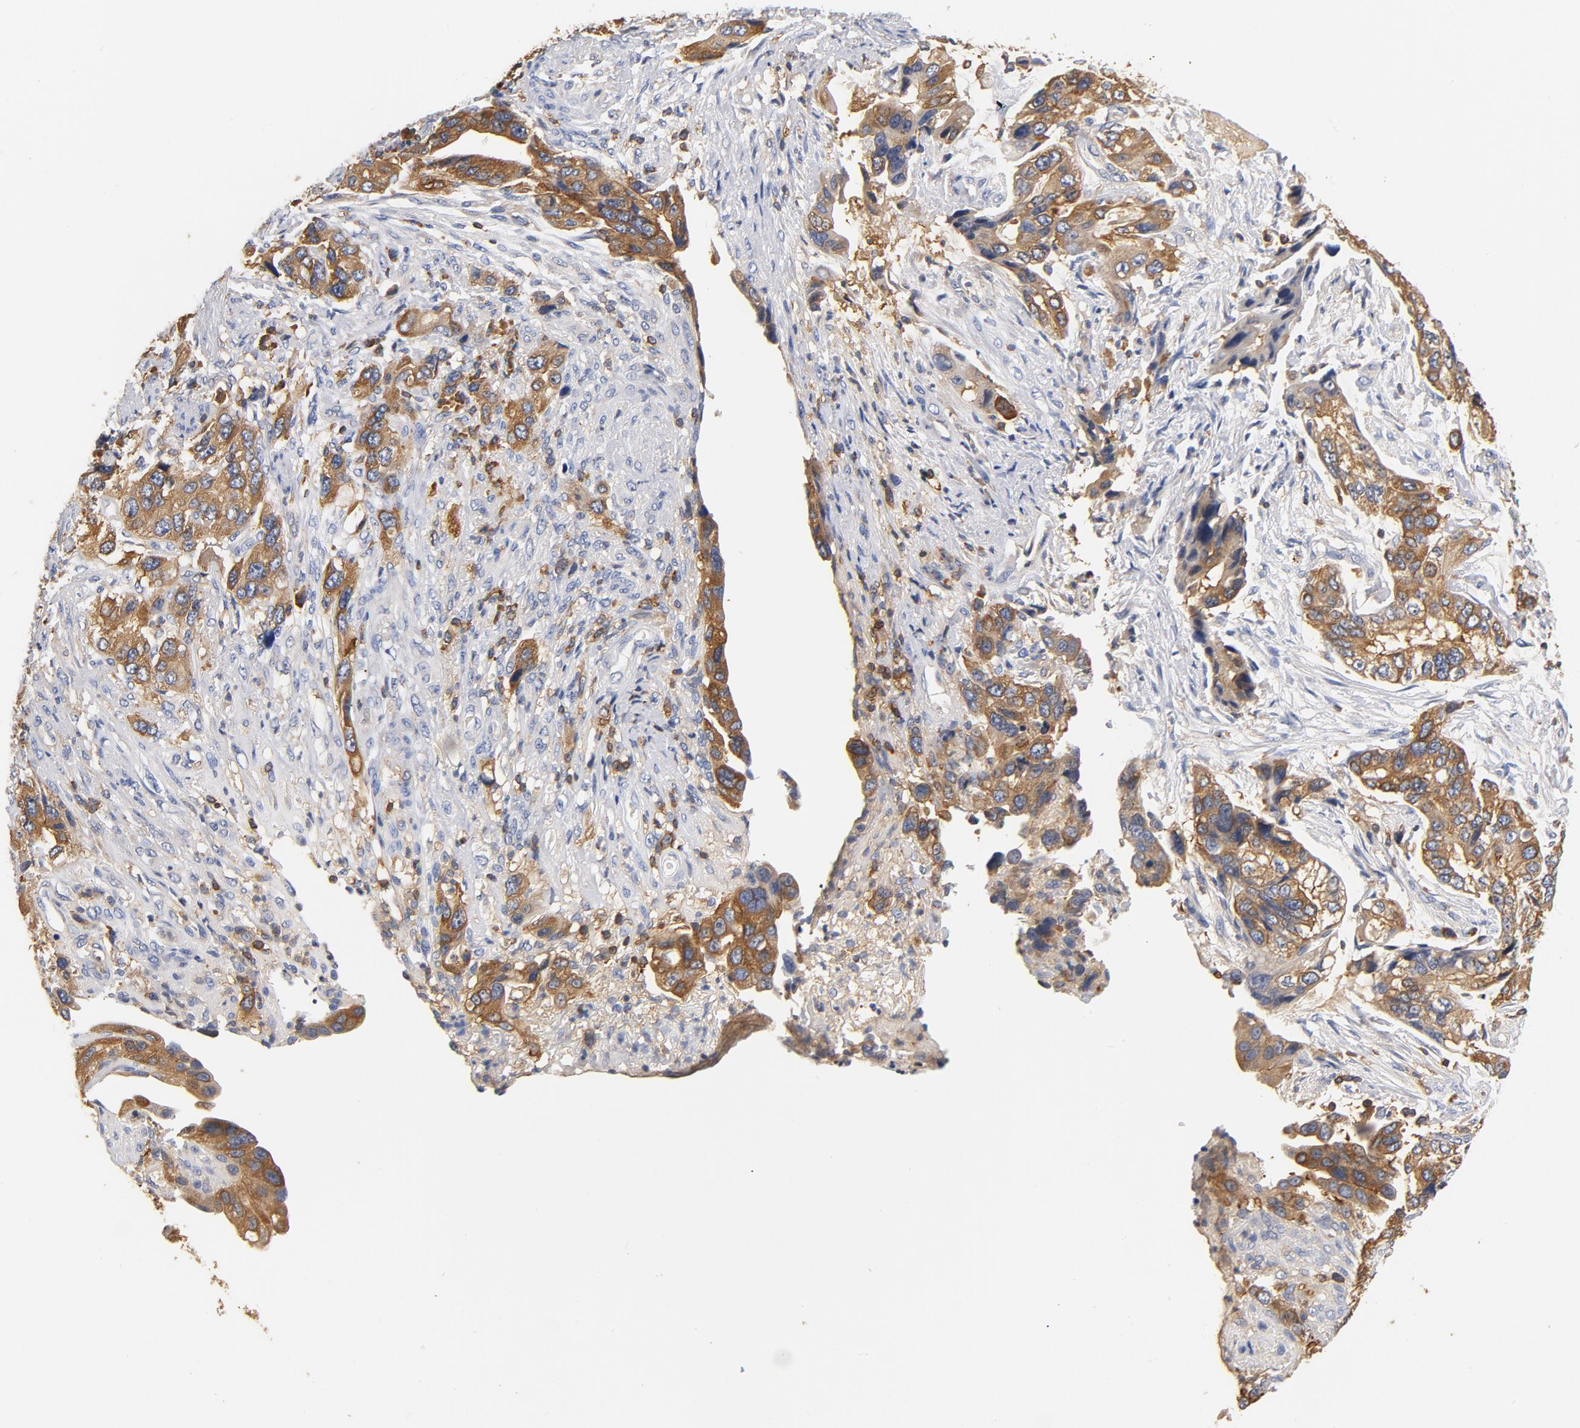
{"staining": {"intensity": "moderate", "quantity": ">75%", "location": "cytoplasmic/membranous"}, "tissue": "stomach cancer", "cell_type": "Tumor cells", "image_type": "cancer", "snomed": [{"axis": "morphology", "description": "Adenocarcinoma, NOS"}, {"axis": "topography", "description": "Stomach, lower"}], "caption": "Protein analysis of stomach cancer tissue exhibits moderate cytoplasmic/membranous staining in approximately >75% of tumor cells.", "gene": "EZR", "patient": {"sex": "female", "age": 93}}